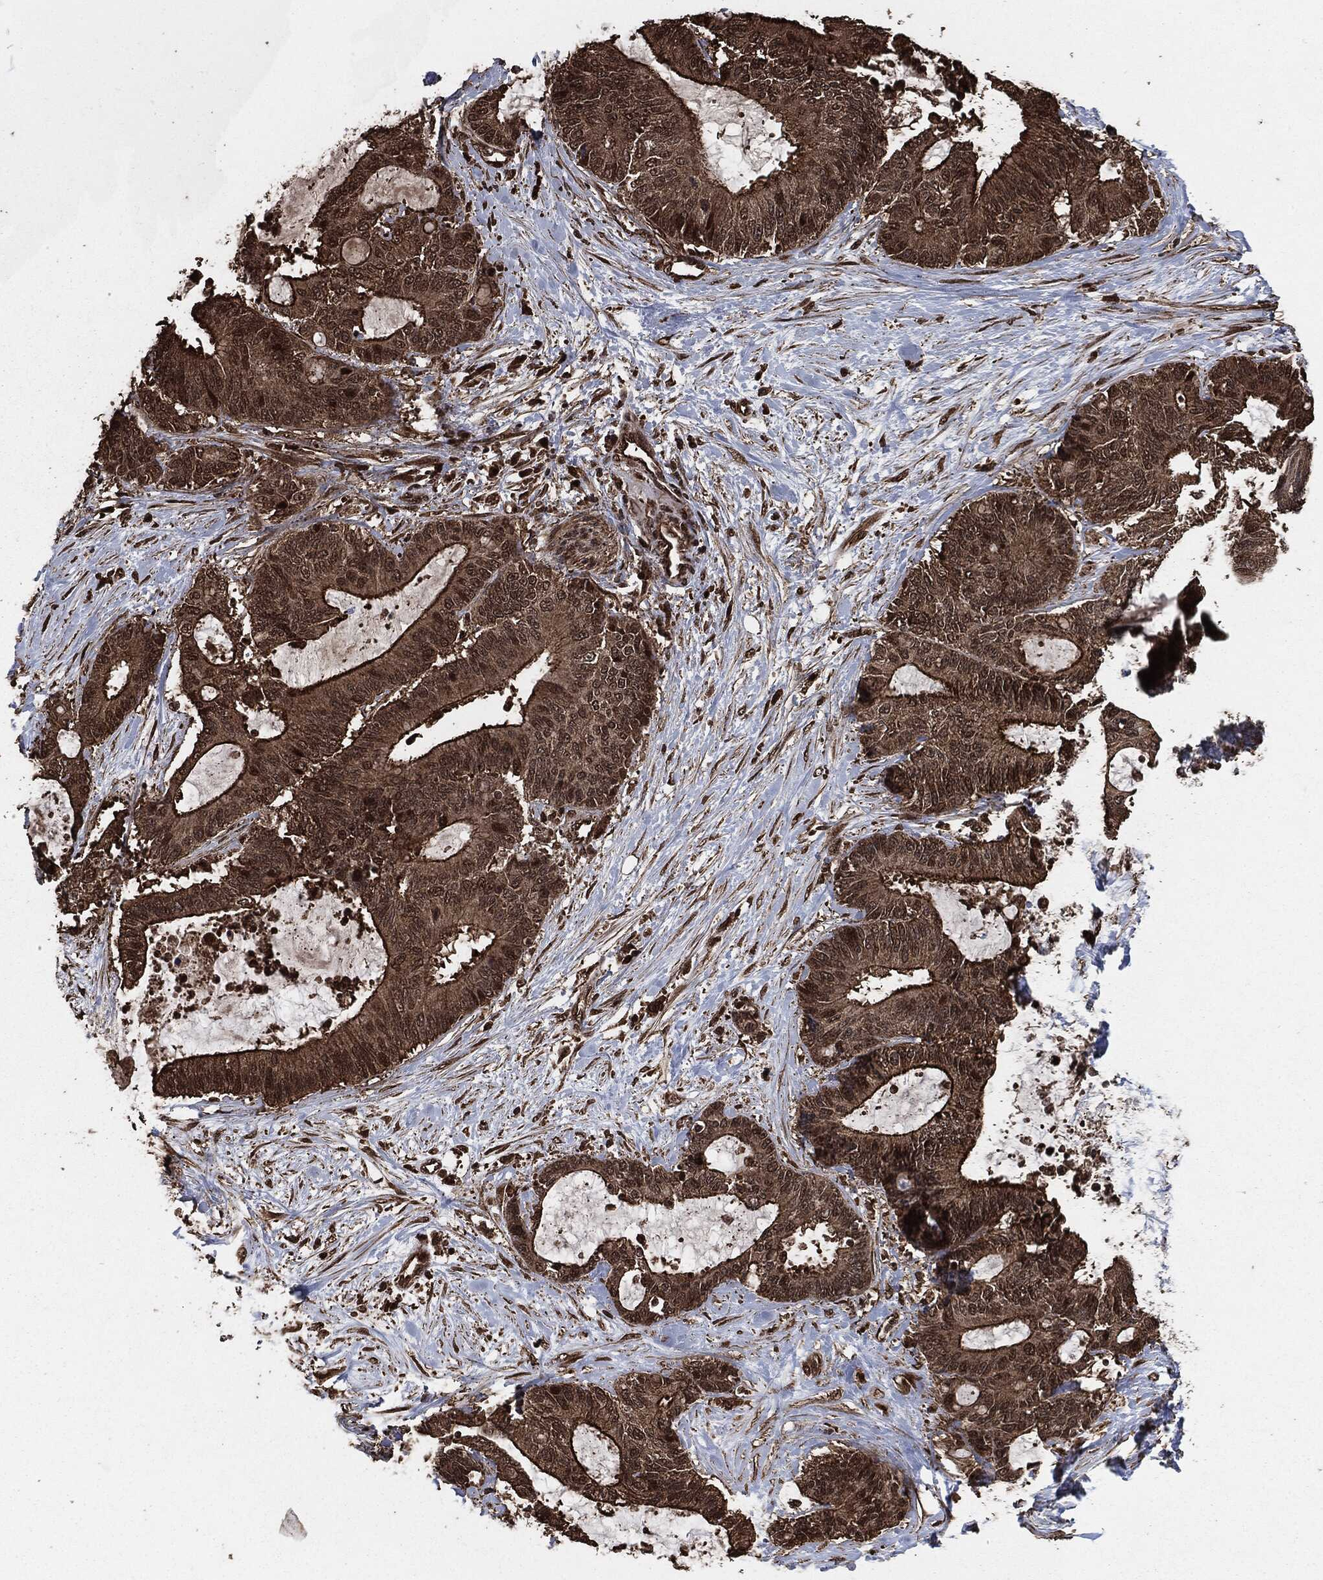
{"staining": {"intensity": "strong", "quantity": "25%-75%", "location": "cytoplasmic/membranous"}, "tissue": "liver cancer", "cell_type": "Tumor cells", "image_type": "cancer", "snomed": [{"axis": "morphology", "description": "Cholangiocarcinoma"}, {"axis": "topography", "description": "Liver"}], "caption": "Immunohistochemistry (DAB) staining of human cholangiocarcinoma (liver) exhibits strong cytoplasmic/membranous protein positivity in approximately 25%-75% of tumor cells.", "gene": "EGFR", "patient": {"sex": "female", "age": 73}}